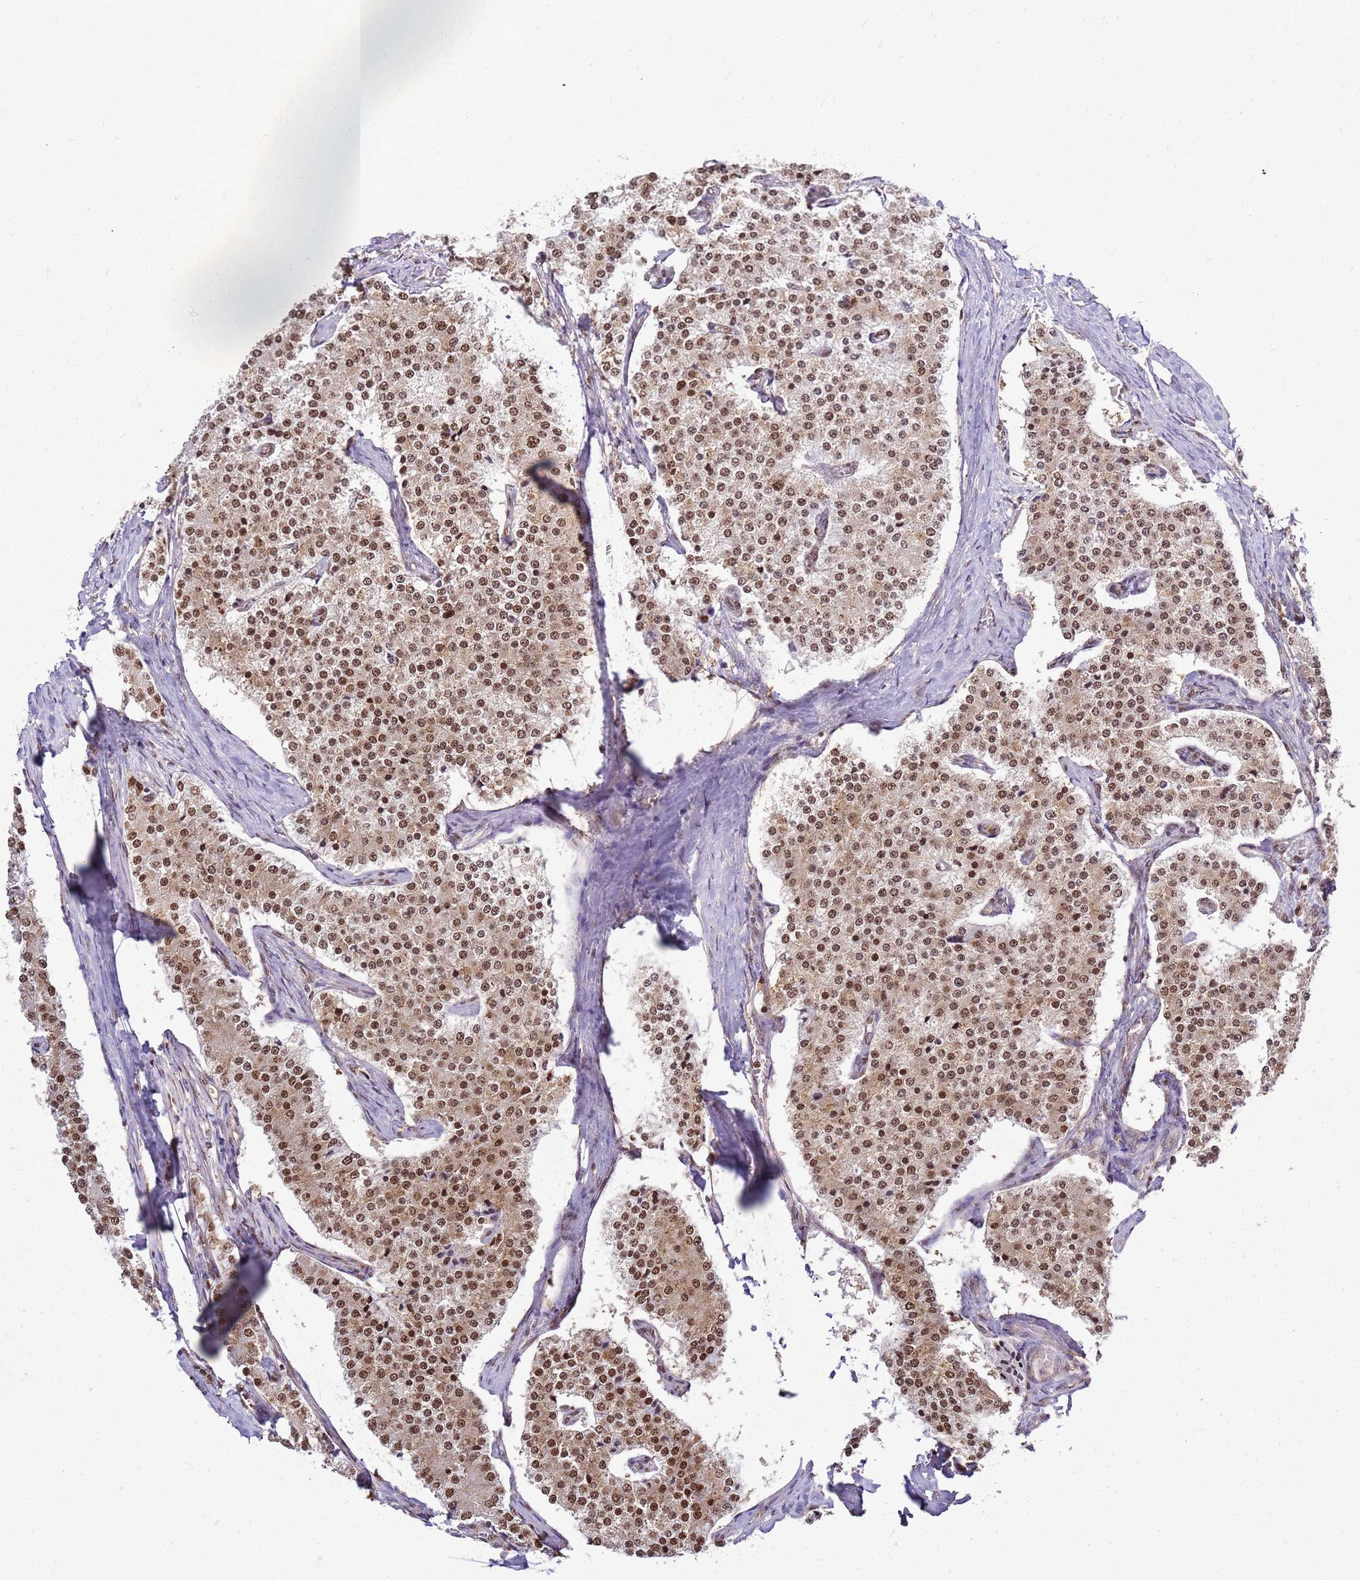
{"staining": {"intensity": "moderate", "quantity": ">75%", "location": "nuclear"}, "tissue": "carcinoid", "cell_type": "Tumor cells", "image_type": "cancer", "snomed": [{"axis": "morphology", "description": "Carcinoid, malignant, NOS"}, {"axis": "topography", "description": "Colon"}], "caption": "A high-resolution micrograph shows immunohistochemistry staining of carcinoid, which reveals moderate nuclear staining in about >75% of tumor cells. The staining was performed using DAB, with brown indicating positive protein expression. Nuclei are stained blue with hematoxylin.", "gene": "APEX1", "patient": {"sex": "female", "age": 52}}